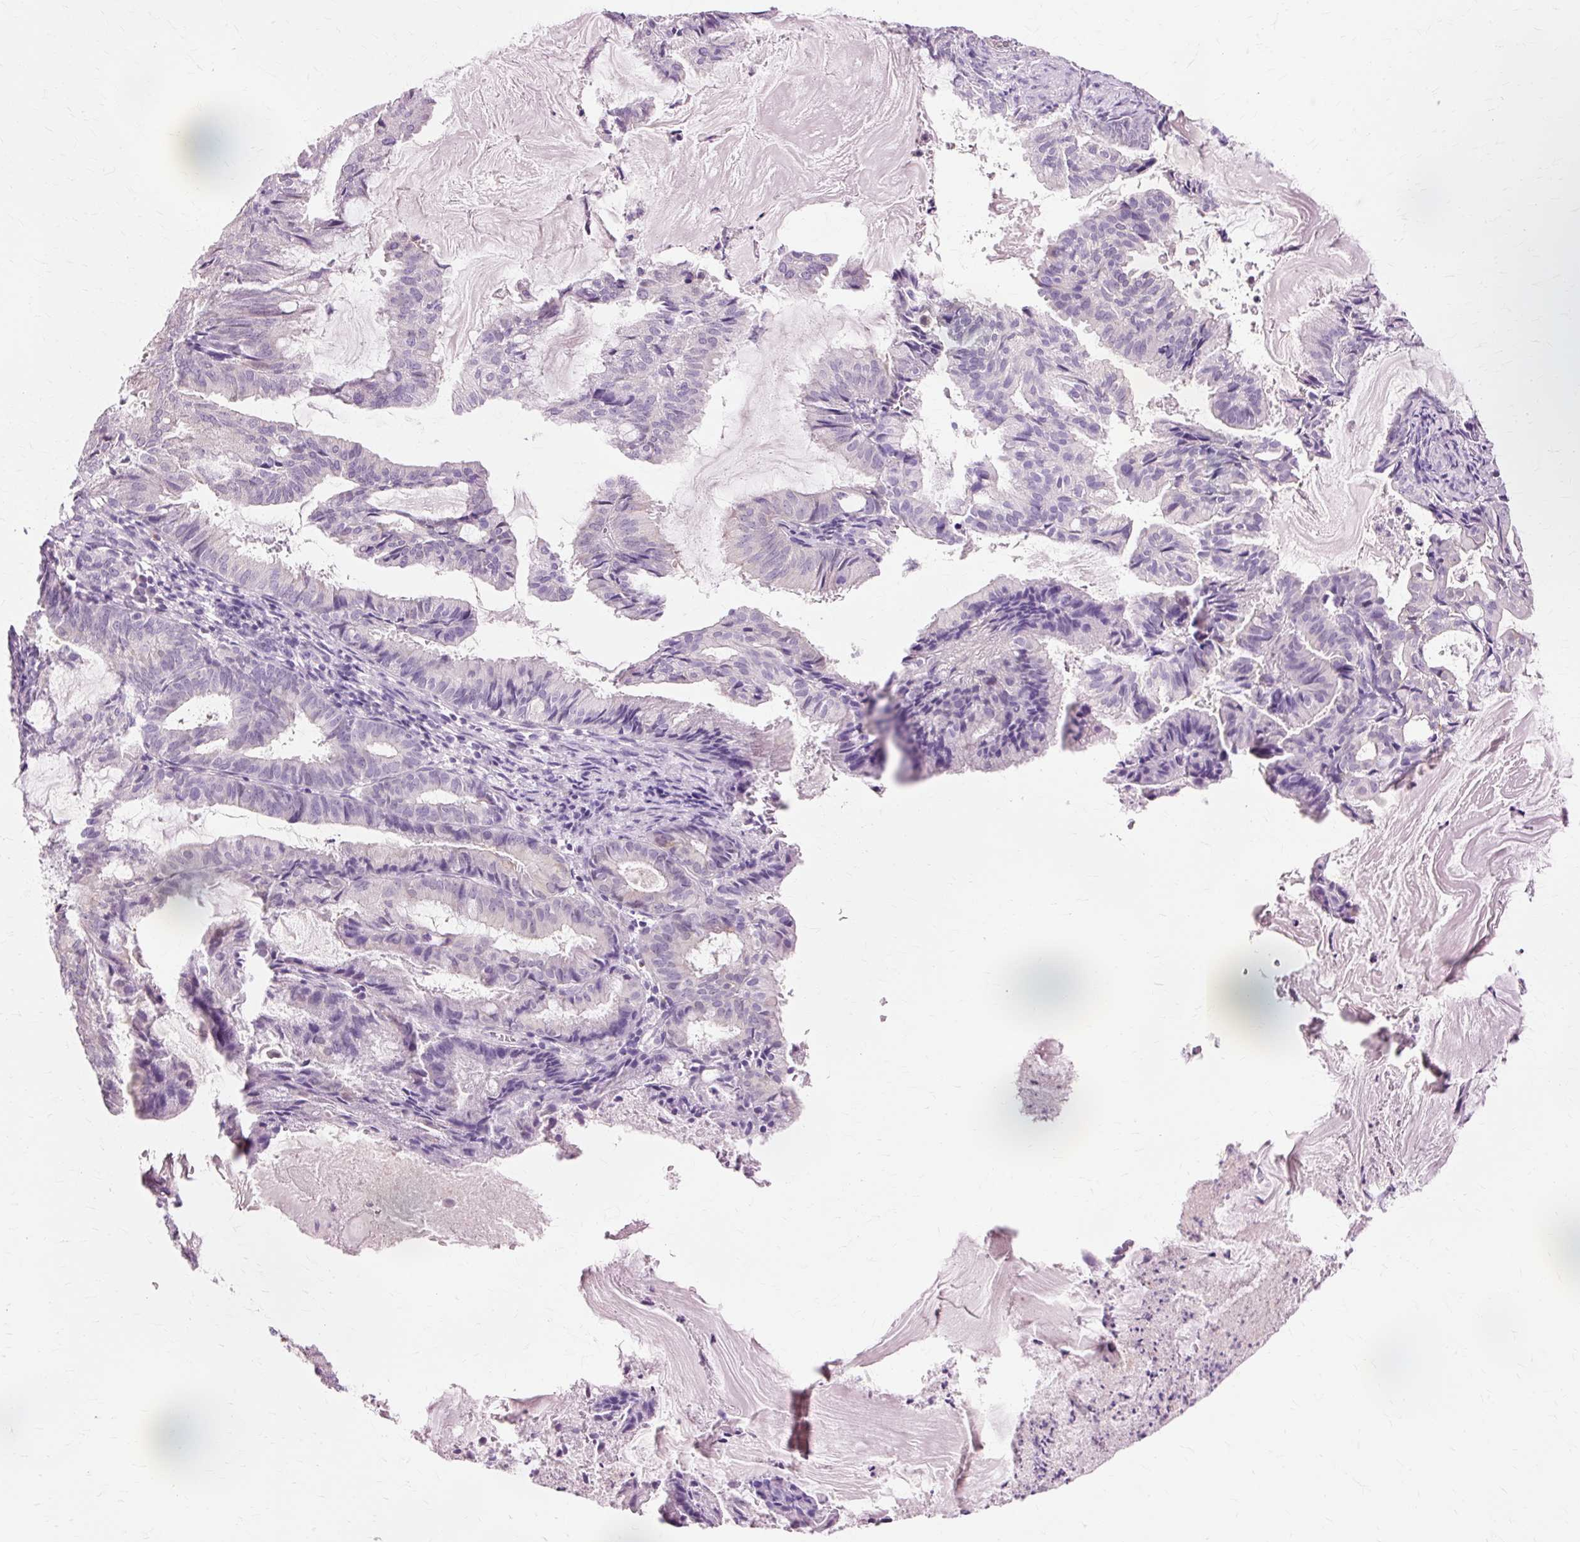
{"staining": {"intensity": "negative", "quantity": "none", "location": "none"}, "tissue": "endometrial cancer", "cell_type": "Tumor cells", "image_type": "cancer", "snomed": [{"axis": "morphology", "description": "Adenocarcinoma, NOS"}, {"axis": "topography", "description": "Endometrium"}], "caption": "A micrograph of human endometrial adenocarcinoma is negative for staining in tumor cells.", "gene": "VN1R2", "patient": {"sex": "female", "age": 86}}